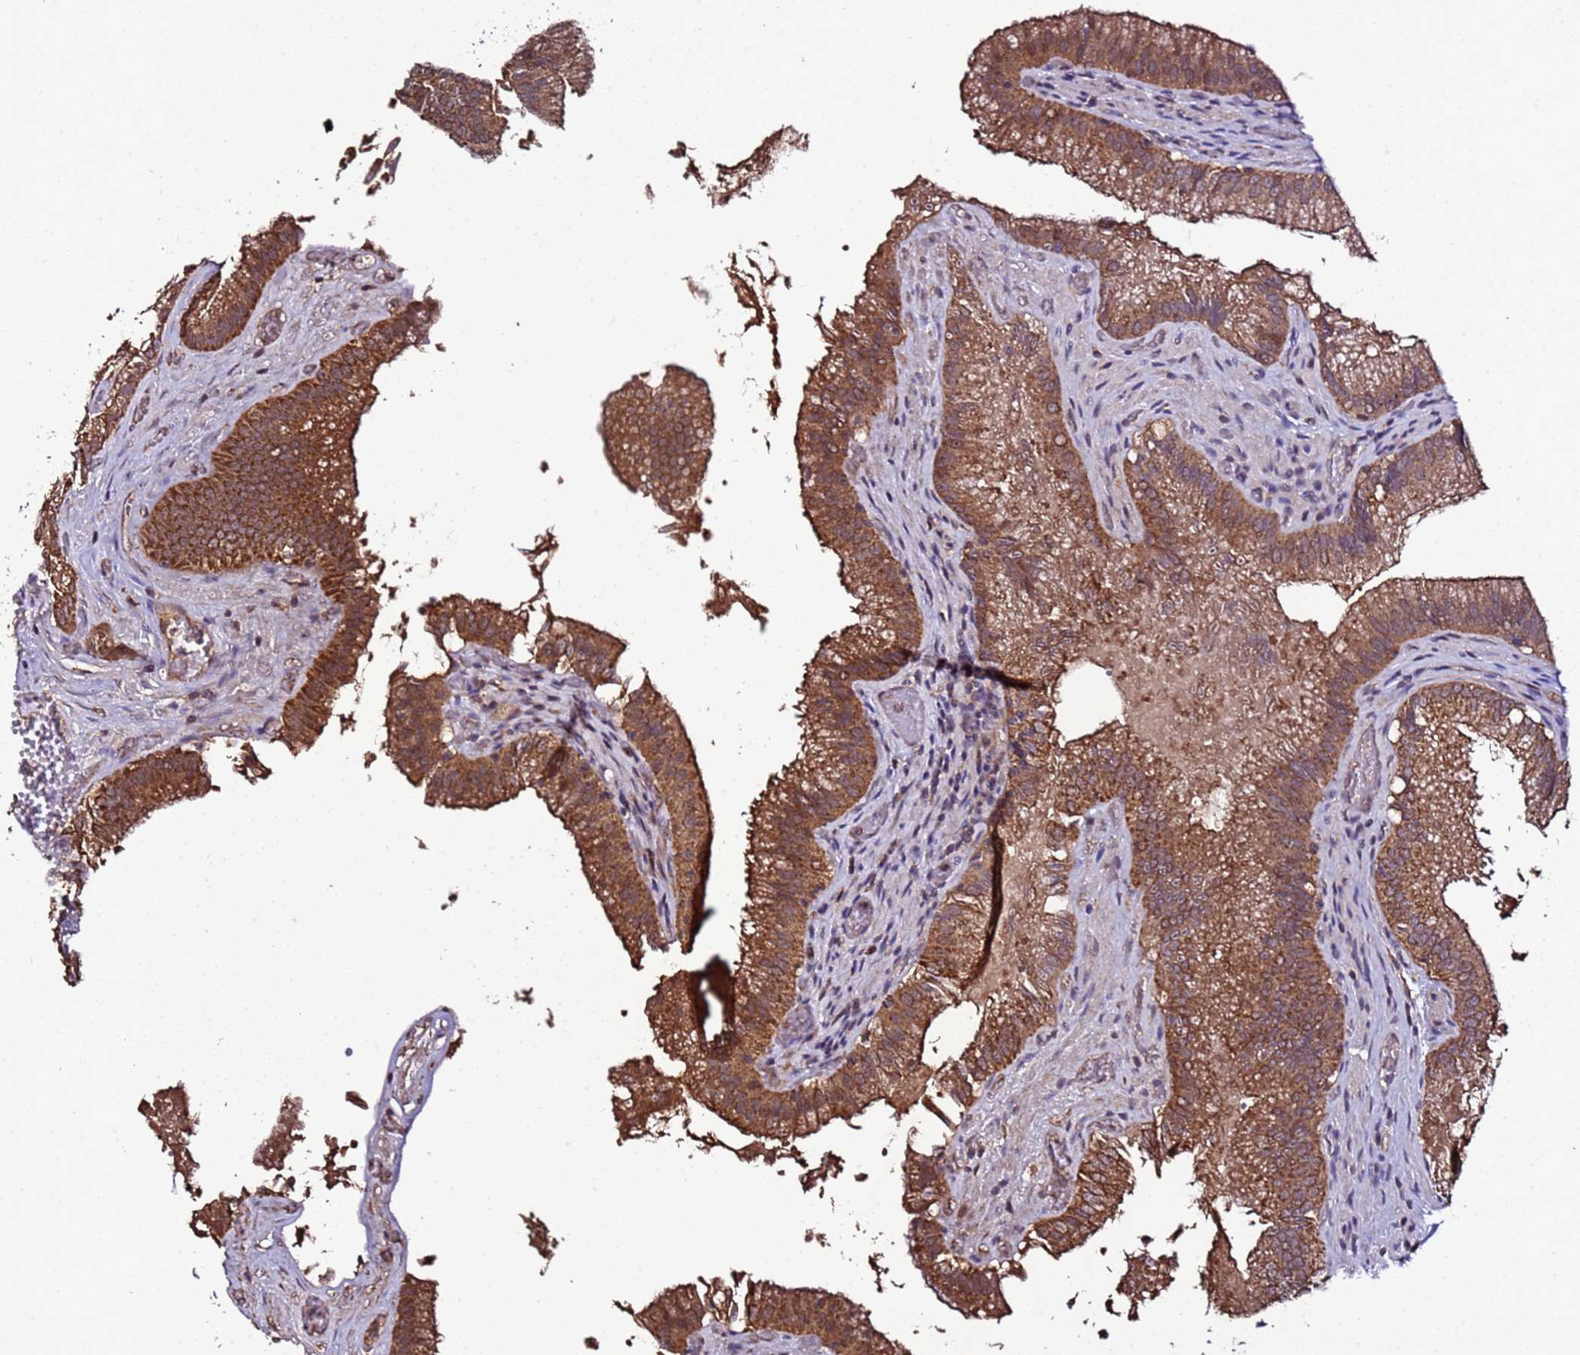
{"staining": {"intensity": "strong", "quantity": ">75%", "location": "cytoplasmic/membranous"}, "tissue": "gallbladder", "cell_type": "Glandular cells", "image_type": "normal", "snomed": [{"axis": "morphology", "description": "Normal tissue, NOS"}, {"axis": "topography", "description": "Gallbladder"}, {"axis": "topography", "description": "Peripheral nerve tissue"}], "caption": "Protein expression analysis of normal gallbladder displays strong cytoplasmic/membranous positivity in approximately >75% of glandular cells.", "gene": "HSPBAP1", "patient": {"sex": "male", "age": 17}}